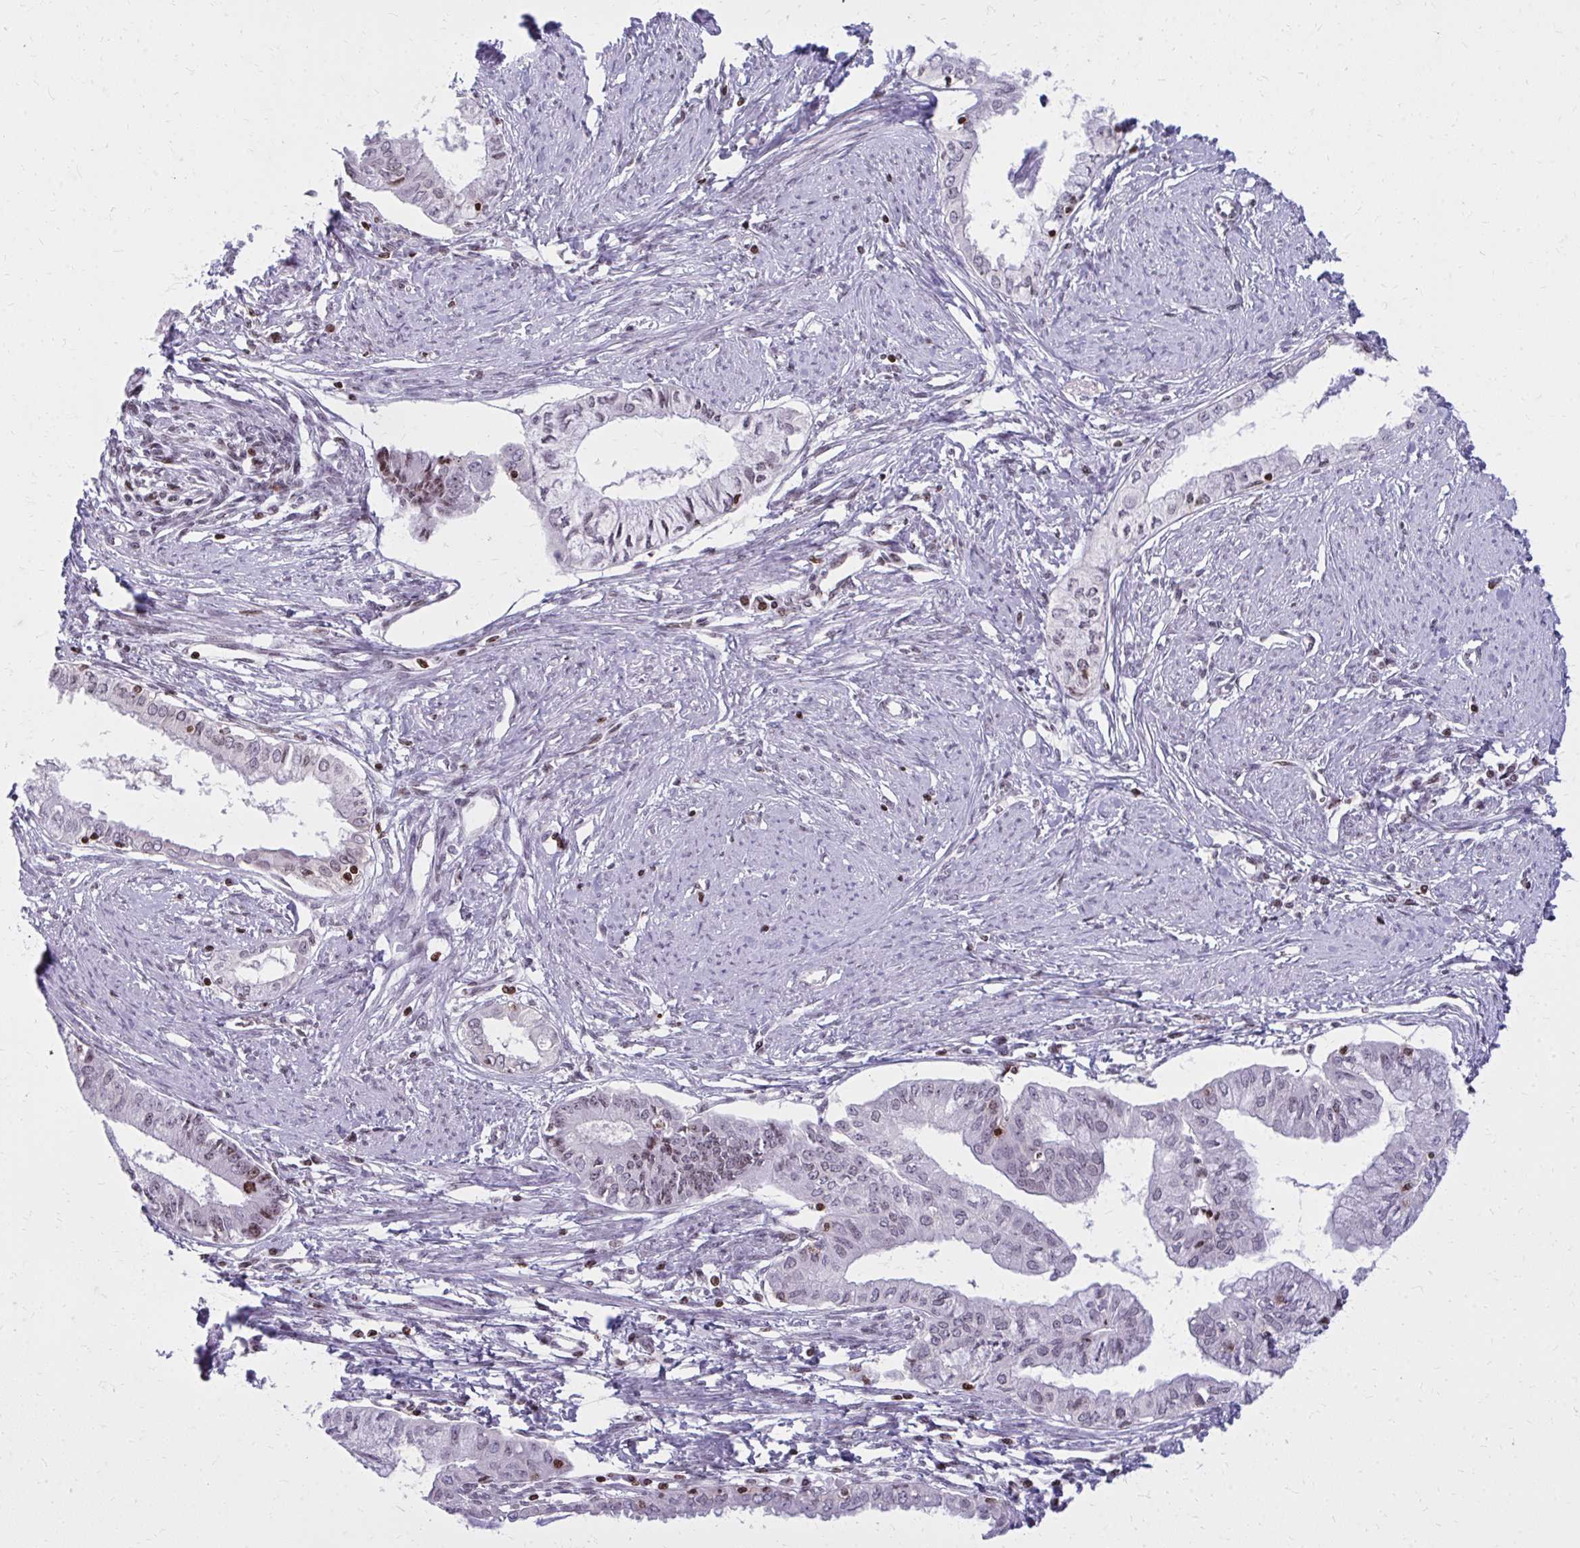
{"staining": {"intensity": "moderate", "quantity": "<25%", "location": "nuclear"}, "tissue": "endometrial cancer", "cell_type": "Tumor cells", "image_type": "cancer", "snomed": [{"axis": "morphology", "description": "Adenocarcinoma, NOS"}, {"axis": "topography", "description": "Endometrium"}], "caption": "Adenocarcinoma (endometrial) was stained to show a protein in brown. There is low levels of moderate nuclear staining in about <25% of tumor cells.", "gene": "AP5M1", "patient": {"sex": "female", "age": 76}}